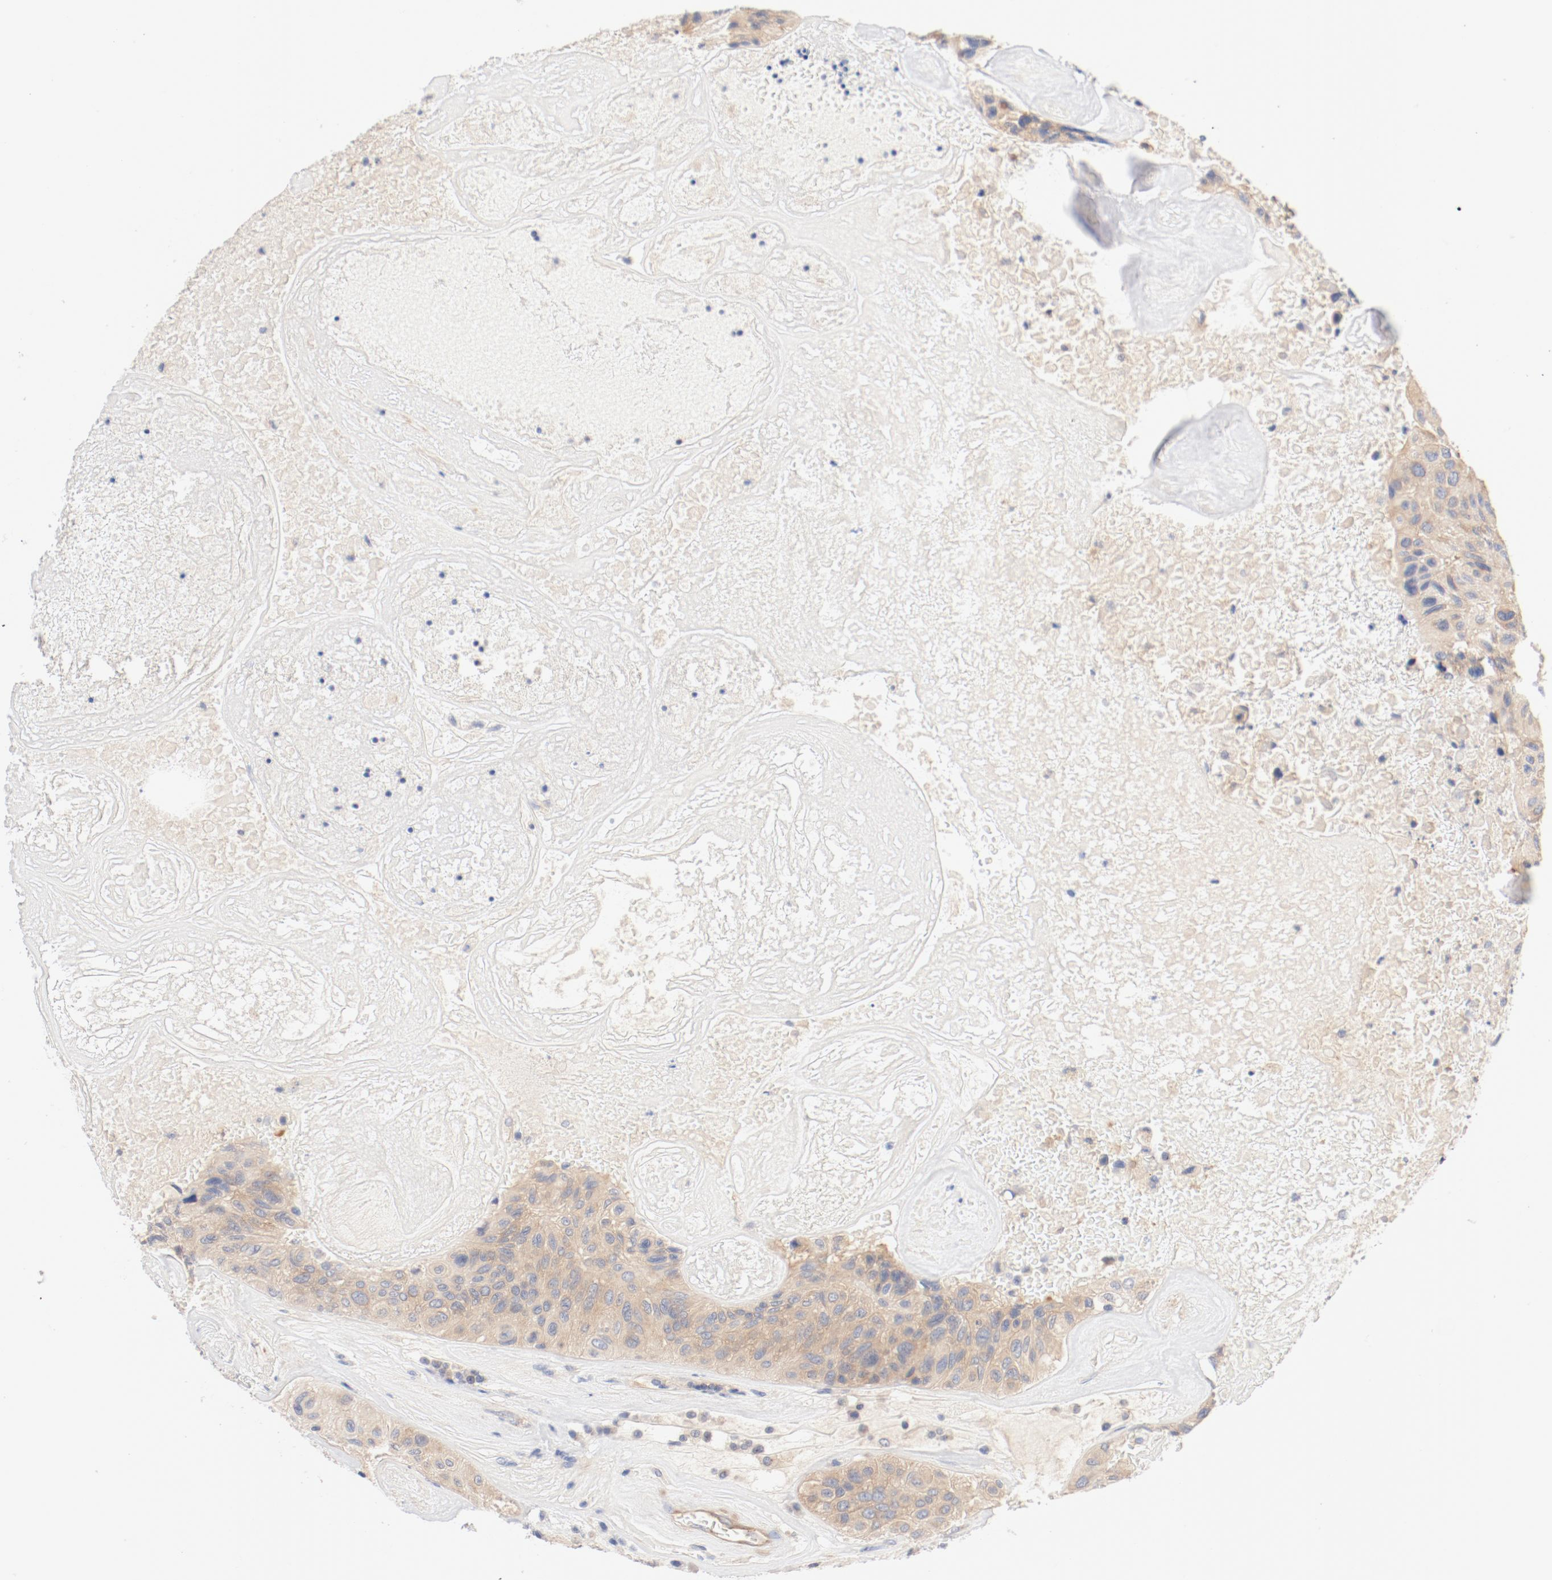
{"staining": {"intensity": "negative", "quantity": "none", "location": "none"}, "tissue": "urothelial cancer", "cell_type": "Tumor cells", "image_type": "cancer", "snomed": [{"axis": "morphology", "description": "Urothelial carcinoma, High grade"}, {"axis": "topography", "description": "Urinary bladder"}], "caption": "The photomicrograph shows no significant positivity in tumor cells of urothelial cancer.", "gene": "DYNC1H1", "patient": {"sex": "male", "age": 66}}